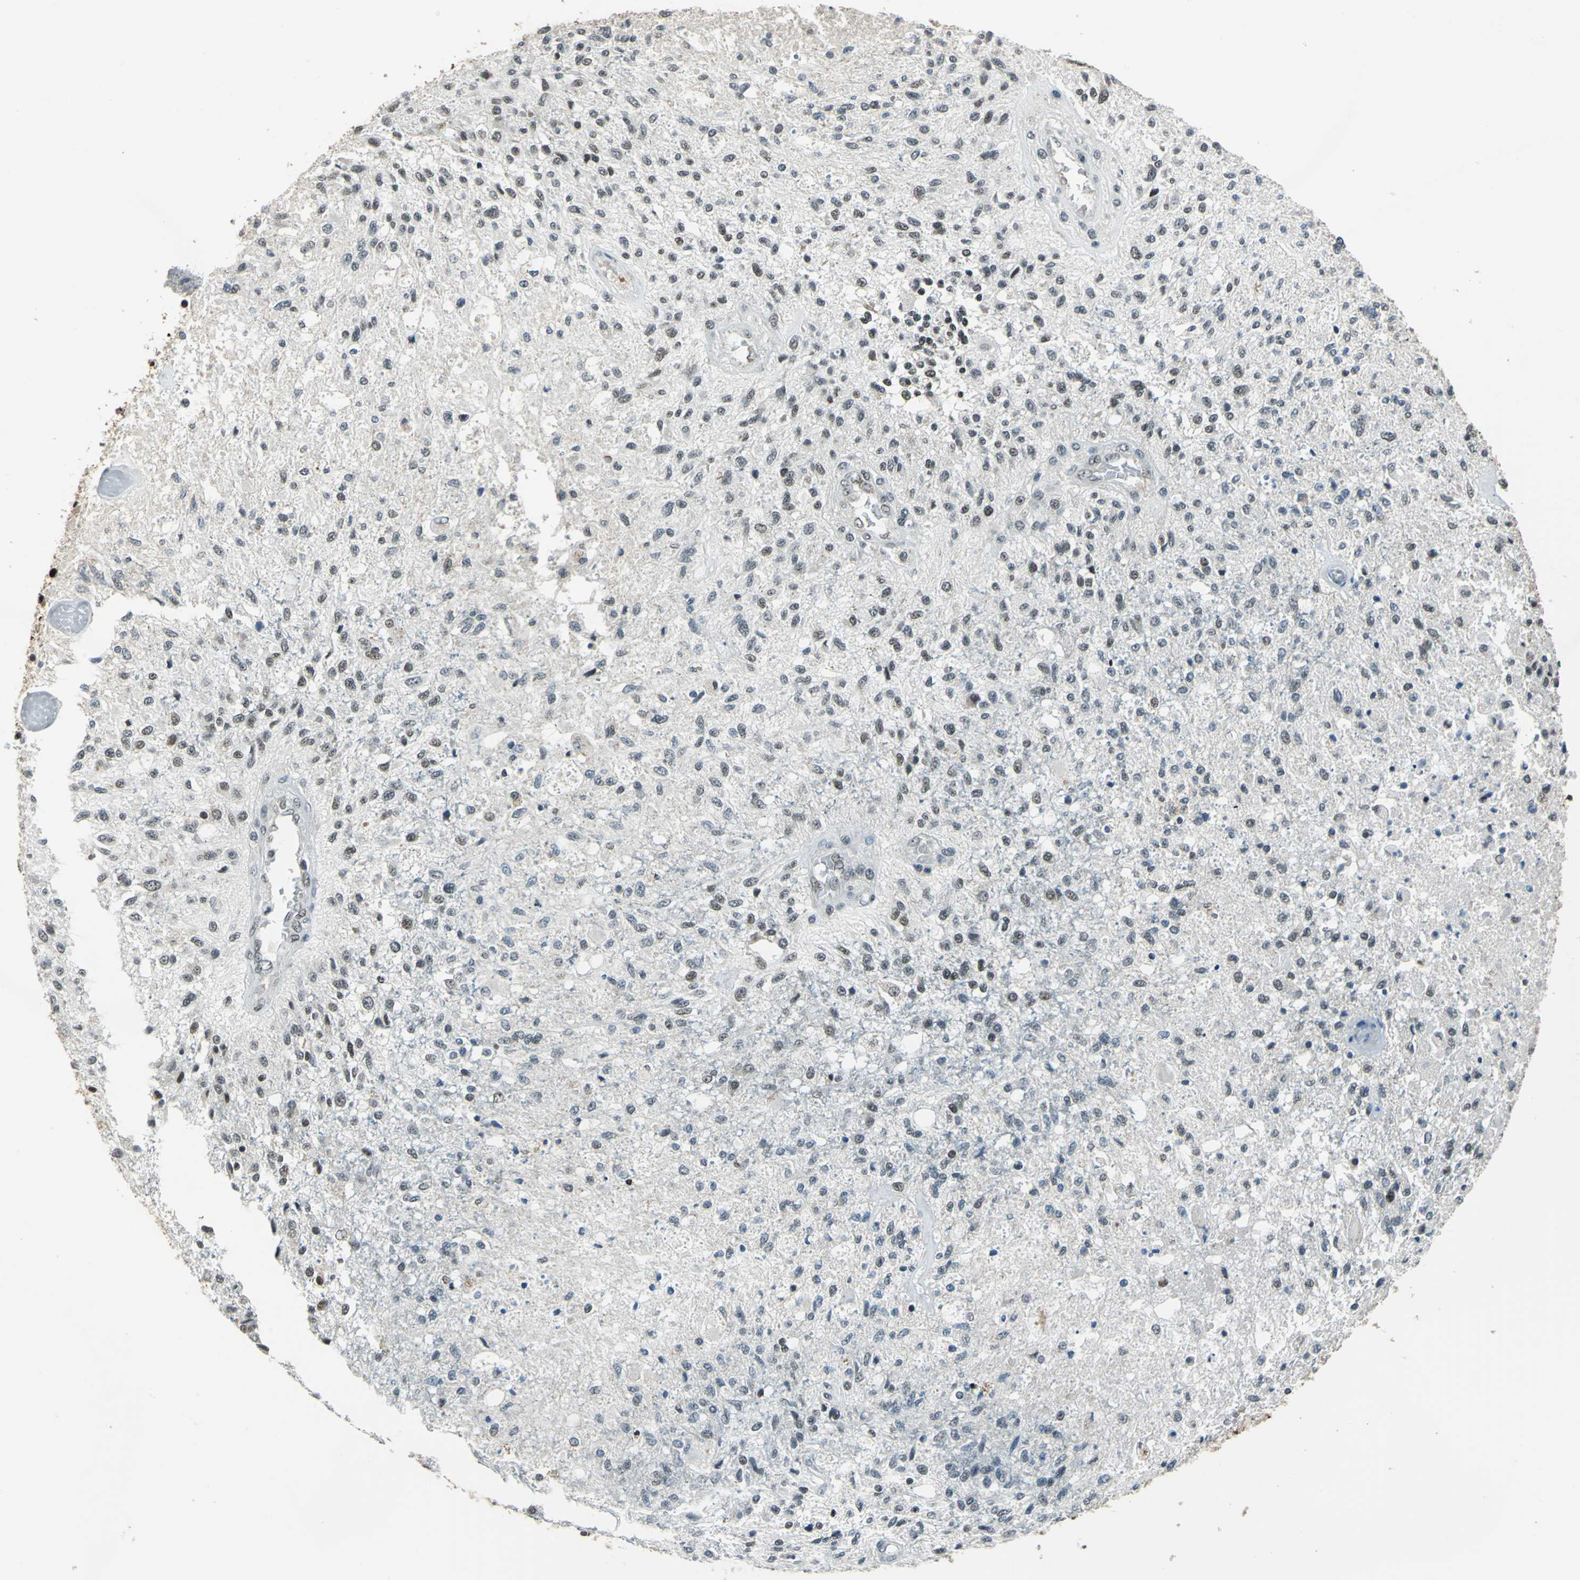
{"staining": {"intensity": "weak", "quantity": "<25%", "location": "nuclear"}, "tissue": "glioma", "cell_type": "Tumor cells", "image_type": "cancer", "snomed": [{"axis": "morphology", "description": "Normal tissue, NOS"}, {"axis": "morphology", "description": "Glioma, malignant, High grade"}, {"axis": "topography", "description": "Cerebral cortex"}], "caption": "An immunohistochemistry (IHC) photomicrograph of malignant glioma (high-grade) is shown. There is no staining in tumor cells of malignant glioma (high-grade). (Brightfield microscopy of DAB immunohistochemistry (IHC) at high magnification).", "gene": "BCLAF1", "patient": {"sex": "male", "age": 77}}